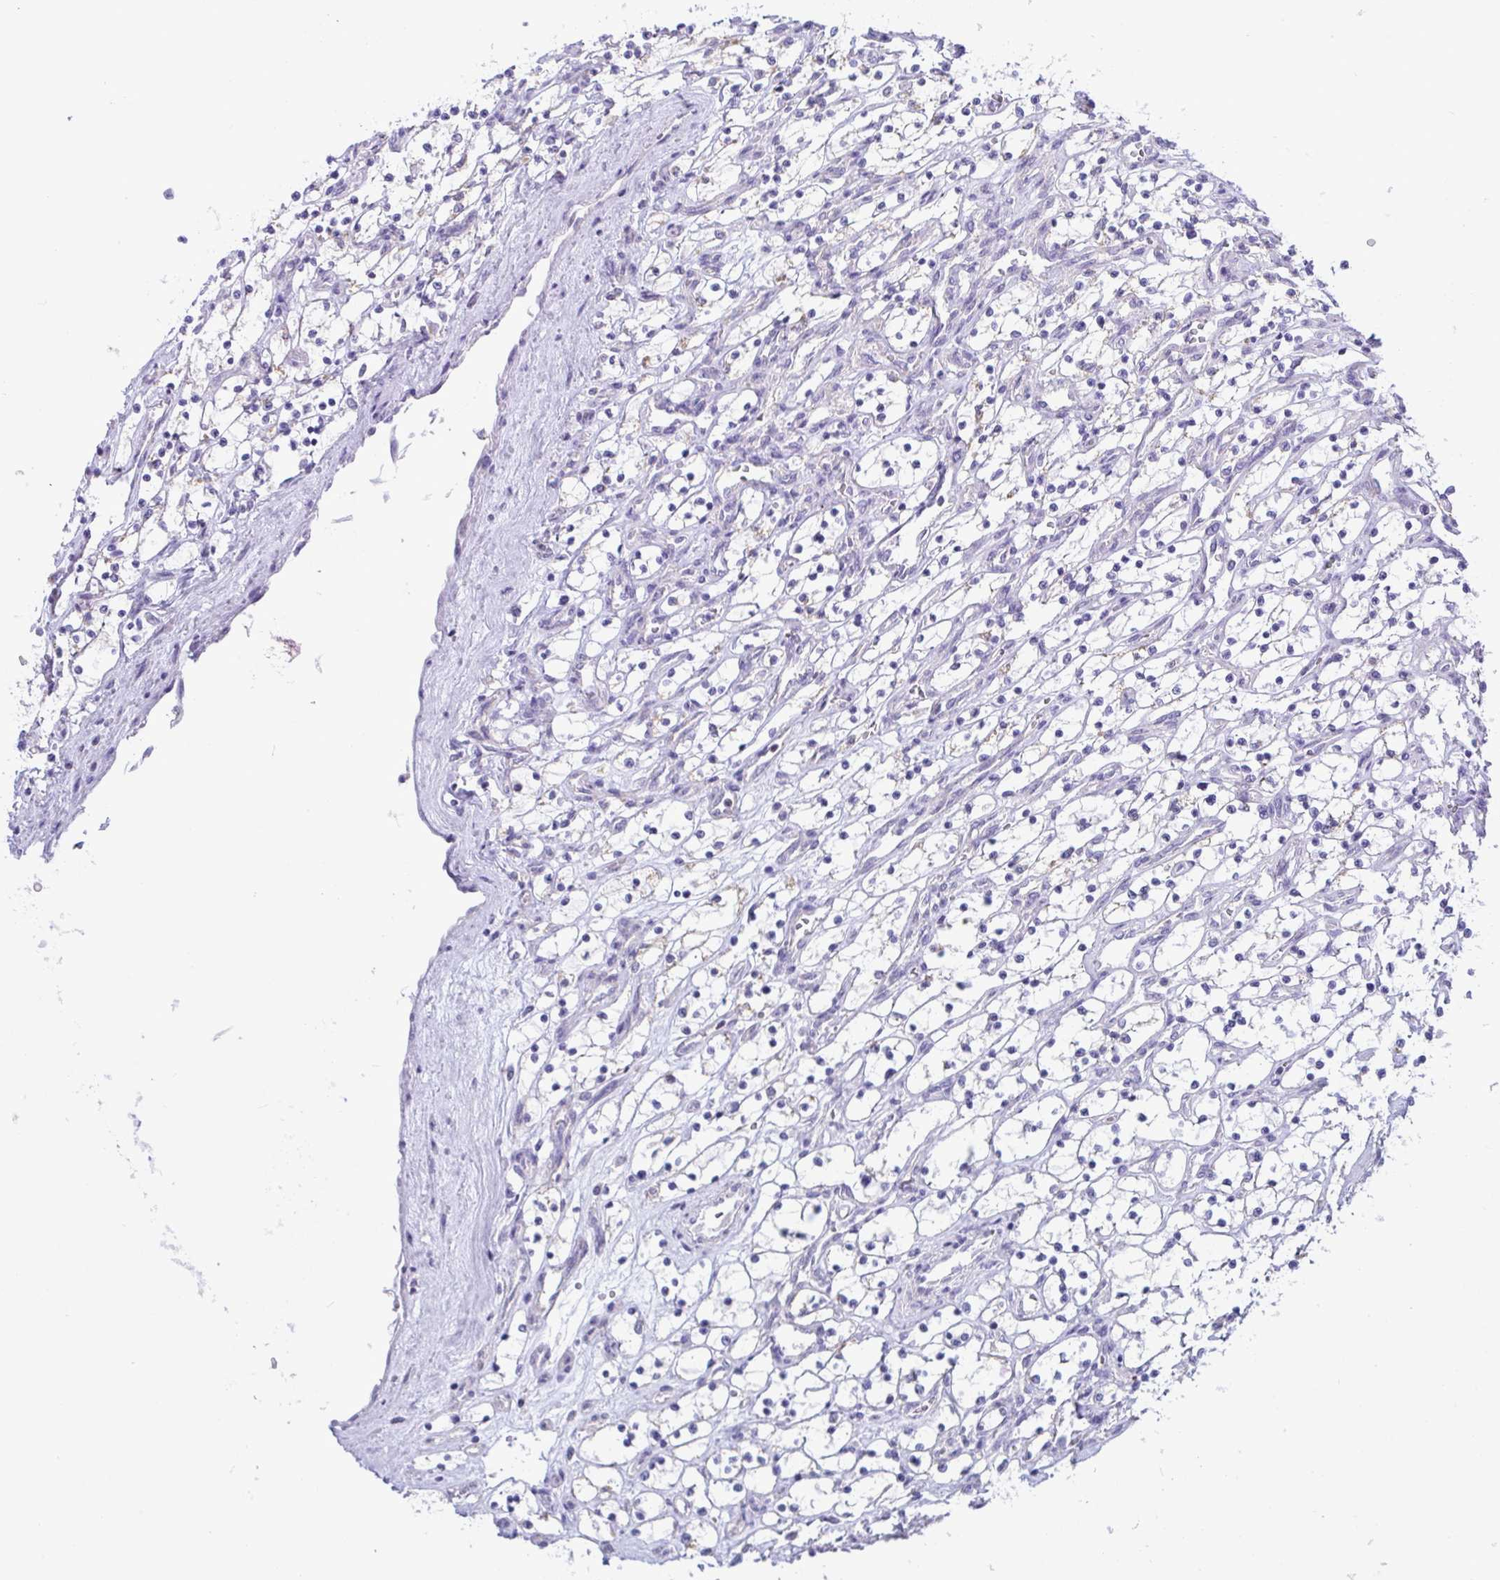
{"staining": {"intensity": "negative", "quantity": "none", "location": "none"}, "tissue": "renal cancer", "cell_type": "Tumor cells", "image_type": "cancer", "snomed": [{"axis": "morphology", "description": "Adenocarcinoma, NOS"}, {"axis": "topography", "description": "Kidney"}], "caption": "A high-resolution photomicrograph shows immunohistochemistry (IHC) staining of renal adenocarcinoma, which displays no significant staining in tumor cells.", "gene": "PLA2G12B", "patient": {"sex": "female", "age": 69}}